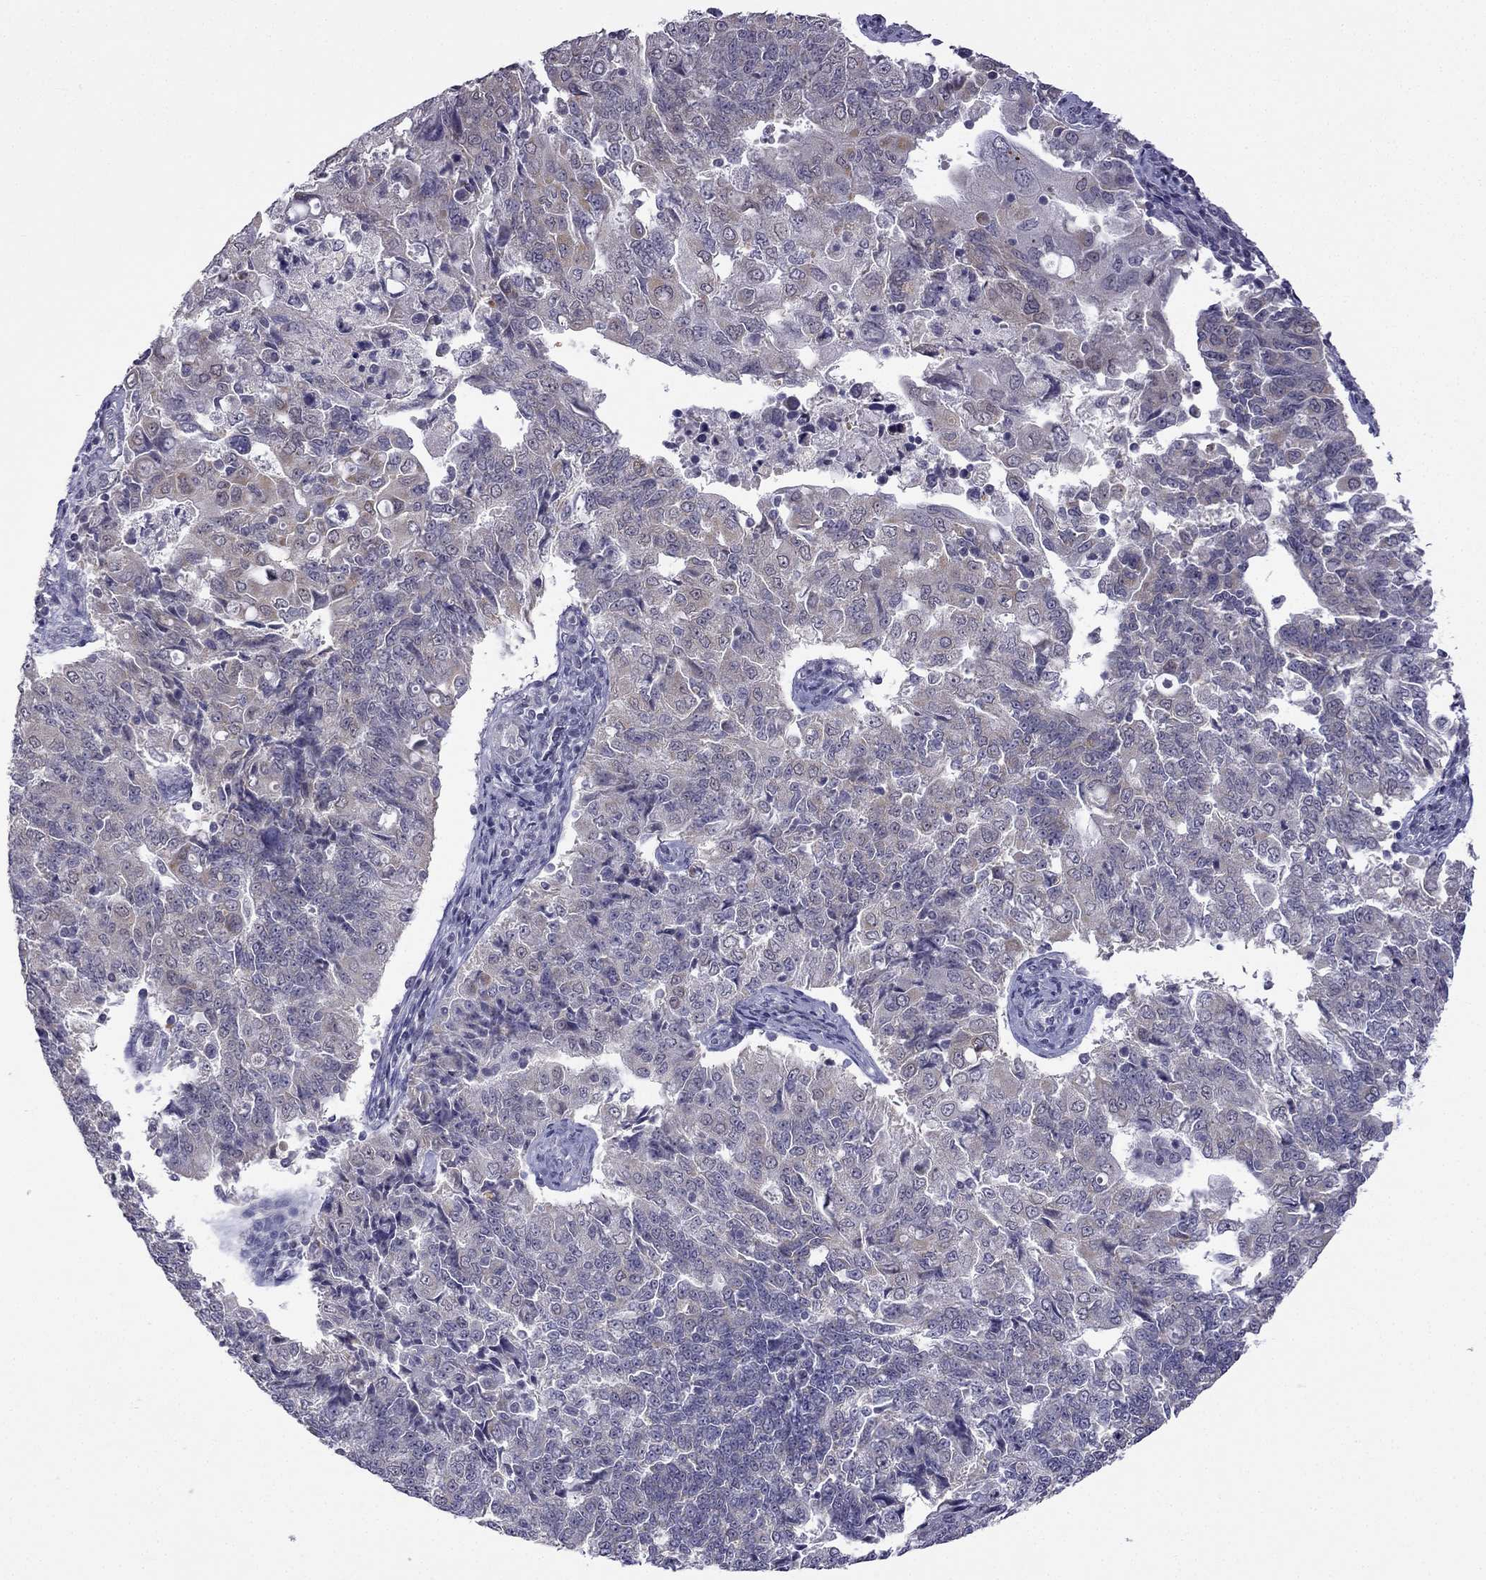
{"staining": {"intensity": "moderate", "quantity": "<25%", "location": "cytoplasmic/membranous"}, "tissue": "endometrial cancer", "cell_type": "Tumor cells", "image_type": "cancer", "snomed": [{"axis": "morphology", "description": "Adenocarcinoma, NOS"}, {"axis": "topography", "description": "Endometrium"}], "caption": "Protein analysis of endometrial cancer (adenocarcinoma) tissue demonstrates moderate cytoplasmic/membranous expression in approximately <25% of tumor cells.", "gene": "C5orf49", "patient": {"sex": "female", "age": 43}}